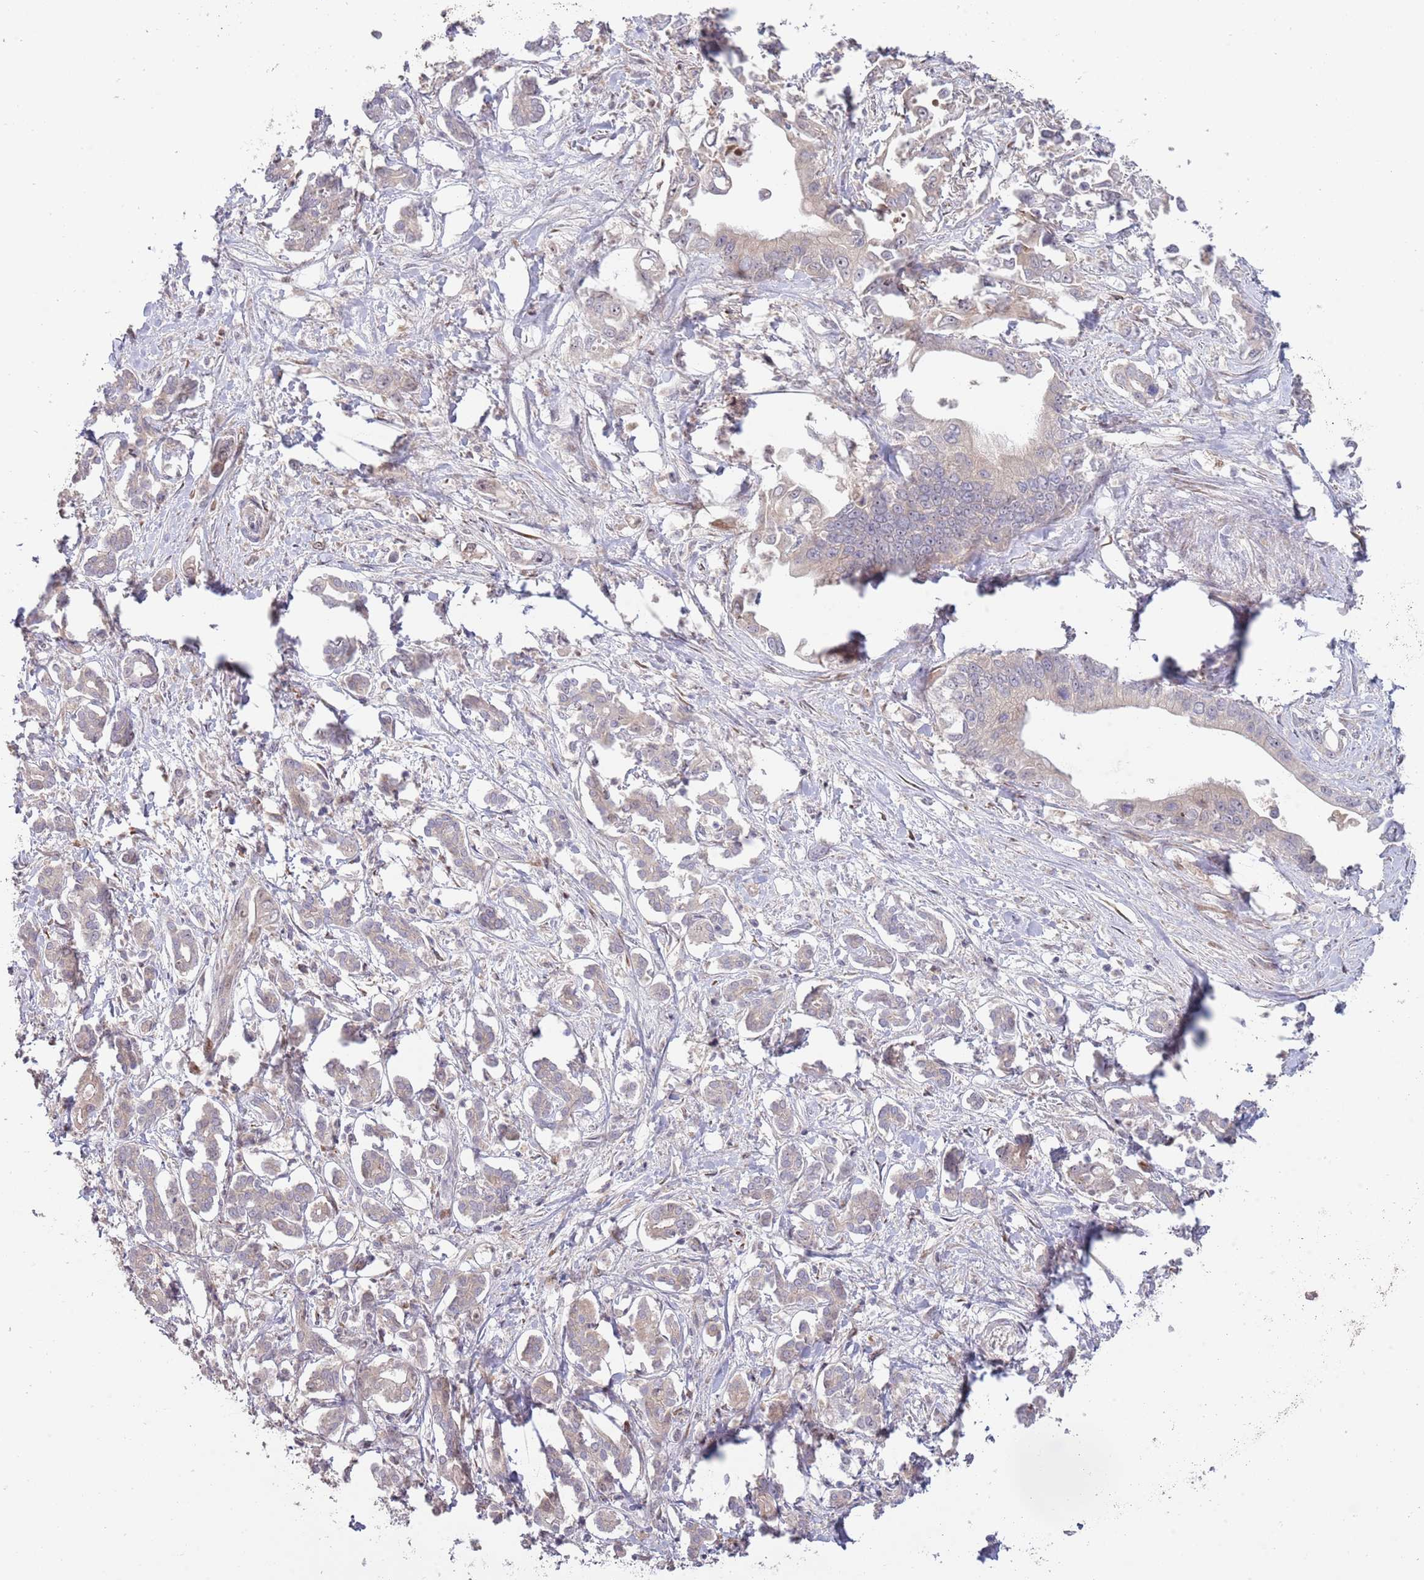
{"staining": {"intensity": "negative", "quantity": "none", "location": "none"}, "tissue": "pancreatic cancer", "cell_type": "Tumor cells", "image_type": "cancer", "snomed": [{"axis": "morphology", "description": "Adenocarcinoma, NOS"}, {"axis": "topography", "description": "Pancreas"}], "caption": "Tumor cells are negative for protein expression in human adenocarcinoma (pancreatic). The staining is performed using DAB (3,3'-diaminobenzidine) brown chromogen with nuclei counter-stained in using hematoxylin.", "gene": "SYNDIG1L", "patient": {"sex": "male", "age": 61}}